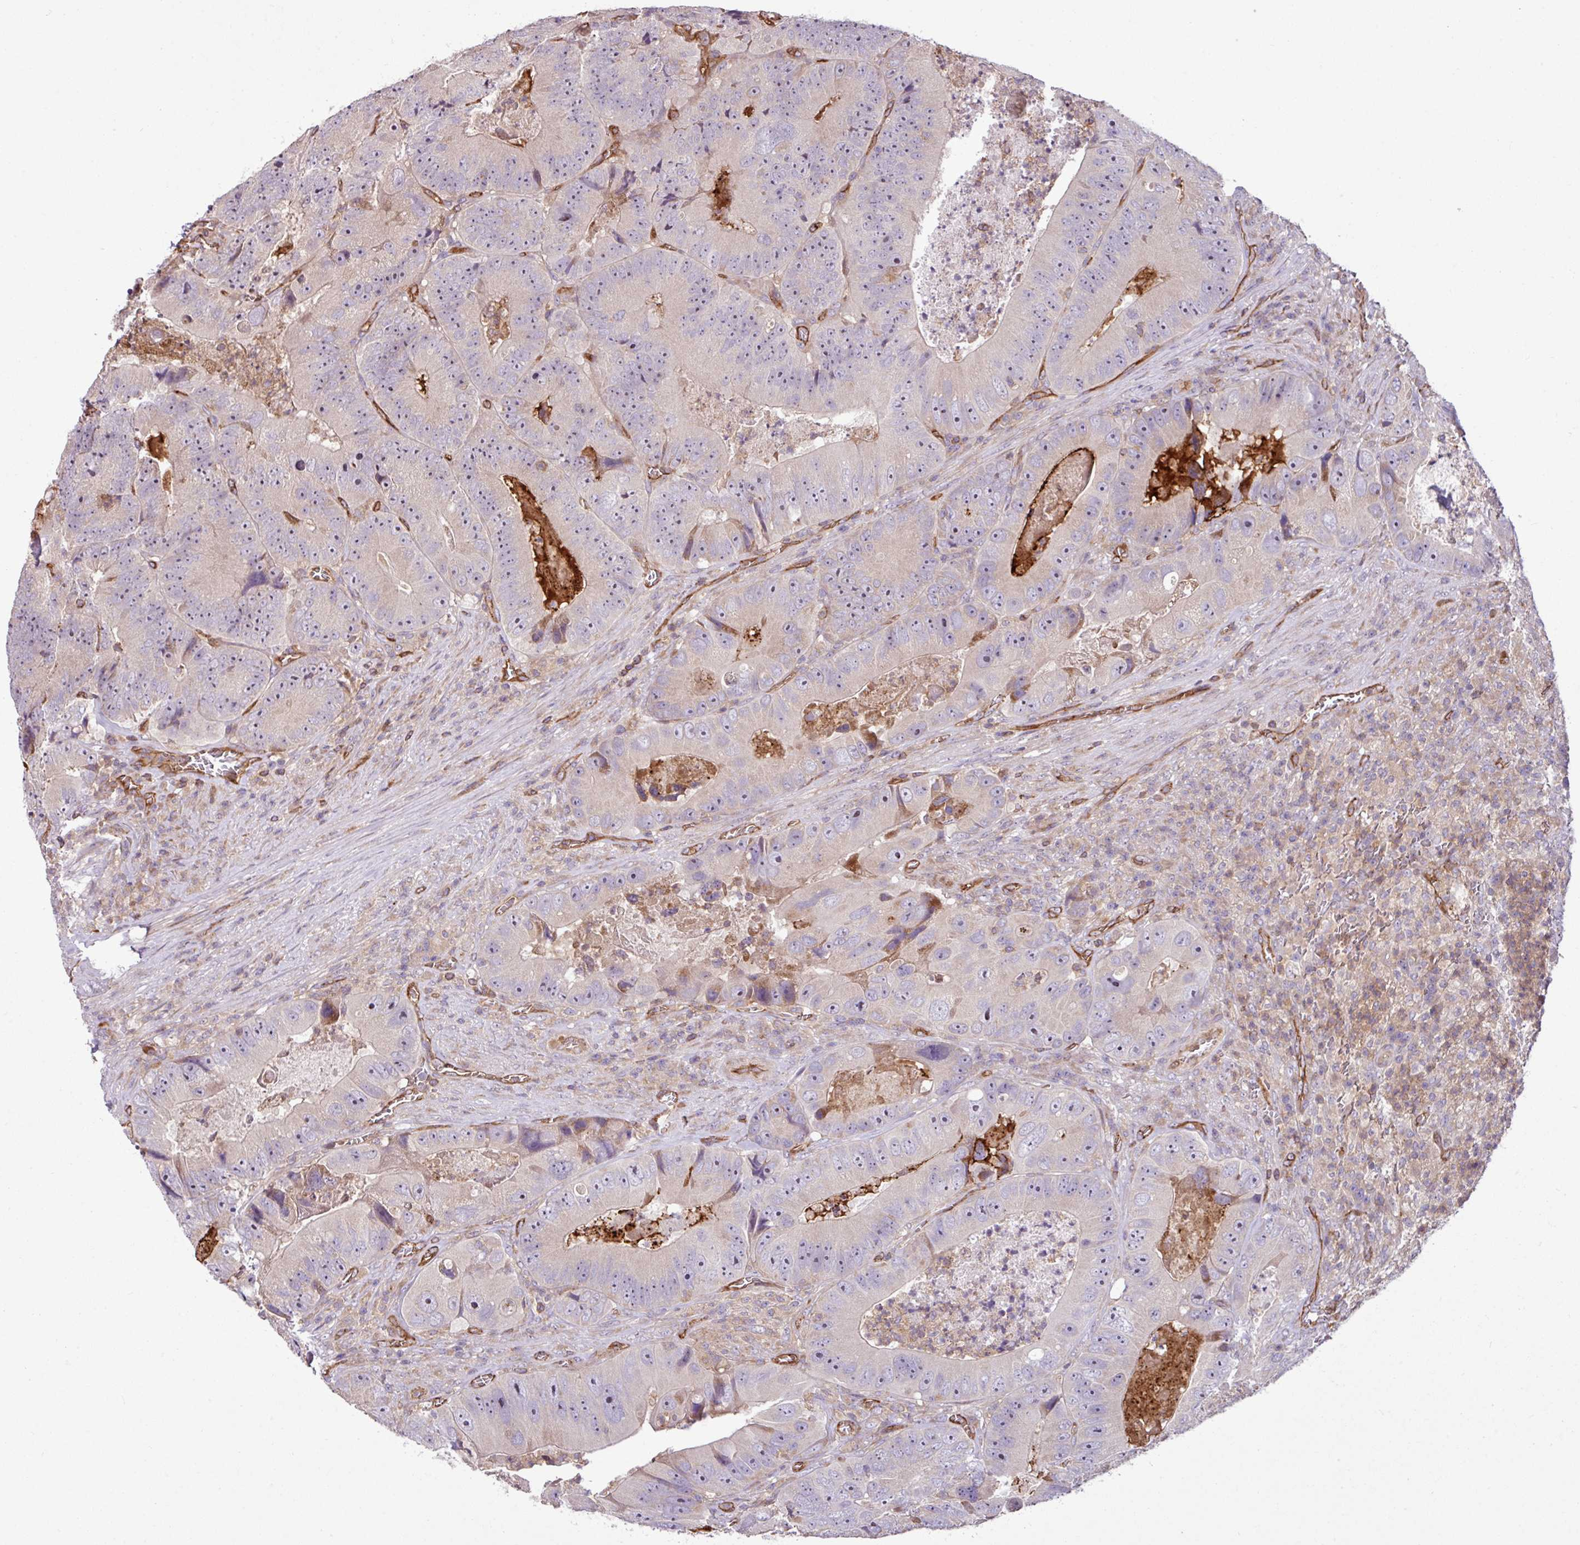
{"staining": {"intensity": "negative", "quantity": "none", "location": "none"}, "tissue": "colorectal cancer", "cell_type": "Tumor cells", "image_type": "cancer", "snomed": [{"axis": "morphology", "description": "Adenocarcinoma, NOS"}, {"axis": "topography", "description": "Colon"}], "caption": "Immunohistochemical staining of colorectal cancer (adenocarcinoma) displays no significant expression in tumor cells.", "gene": "ZNF106", "patient": {"sex": "female", "age": 86}}